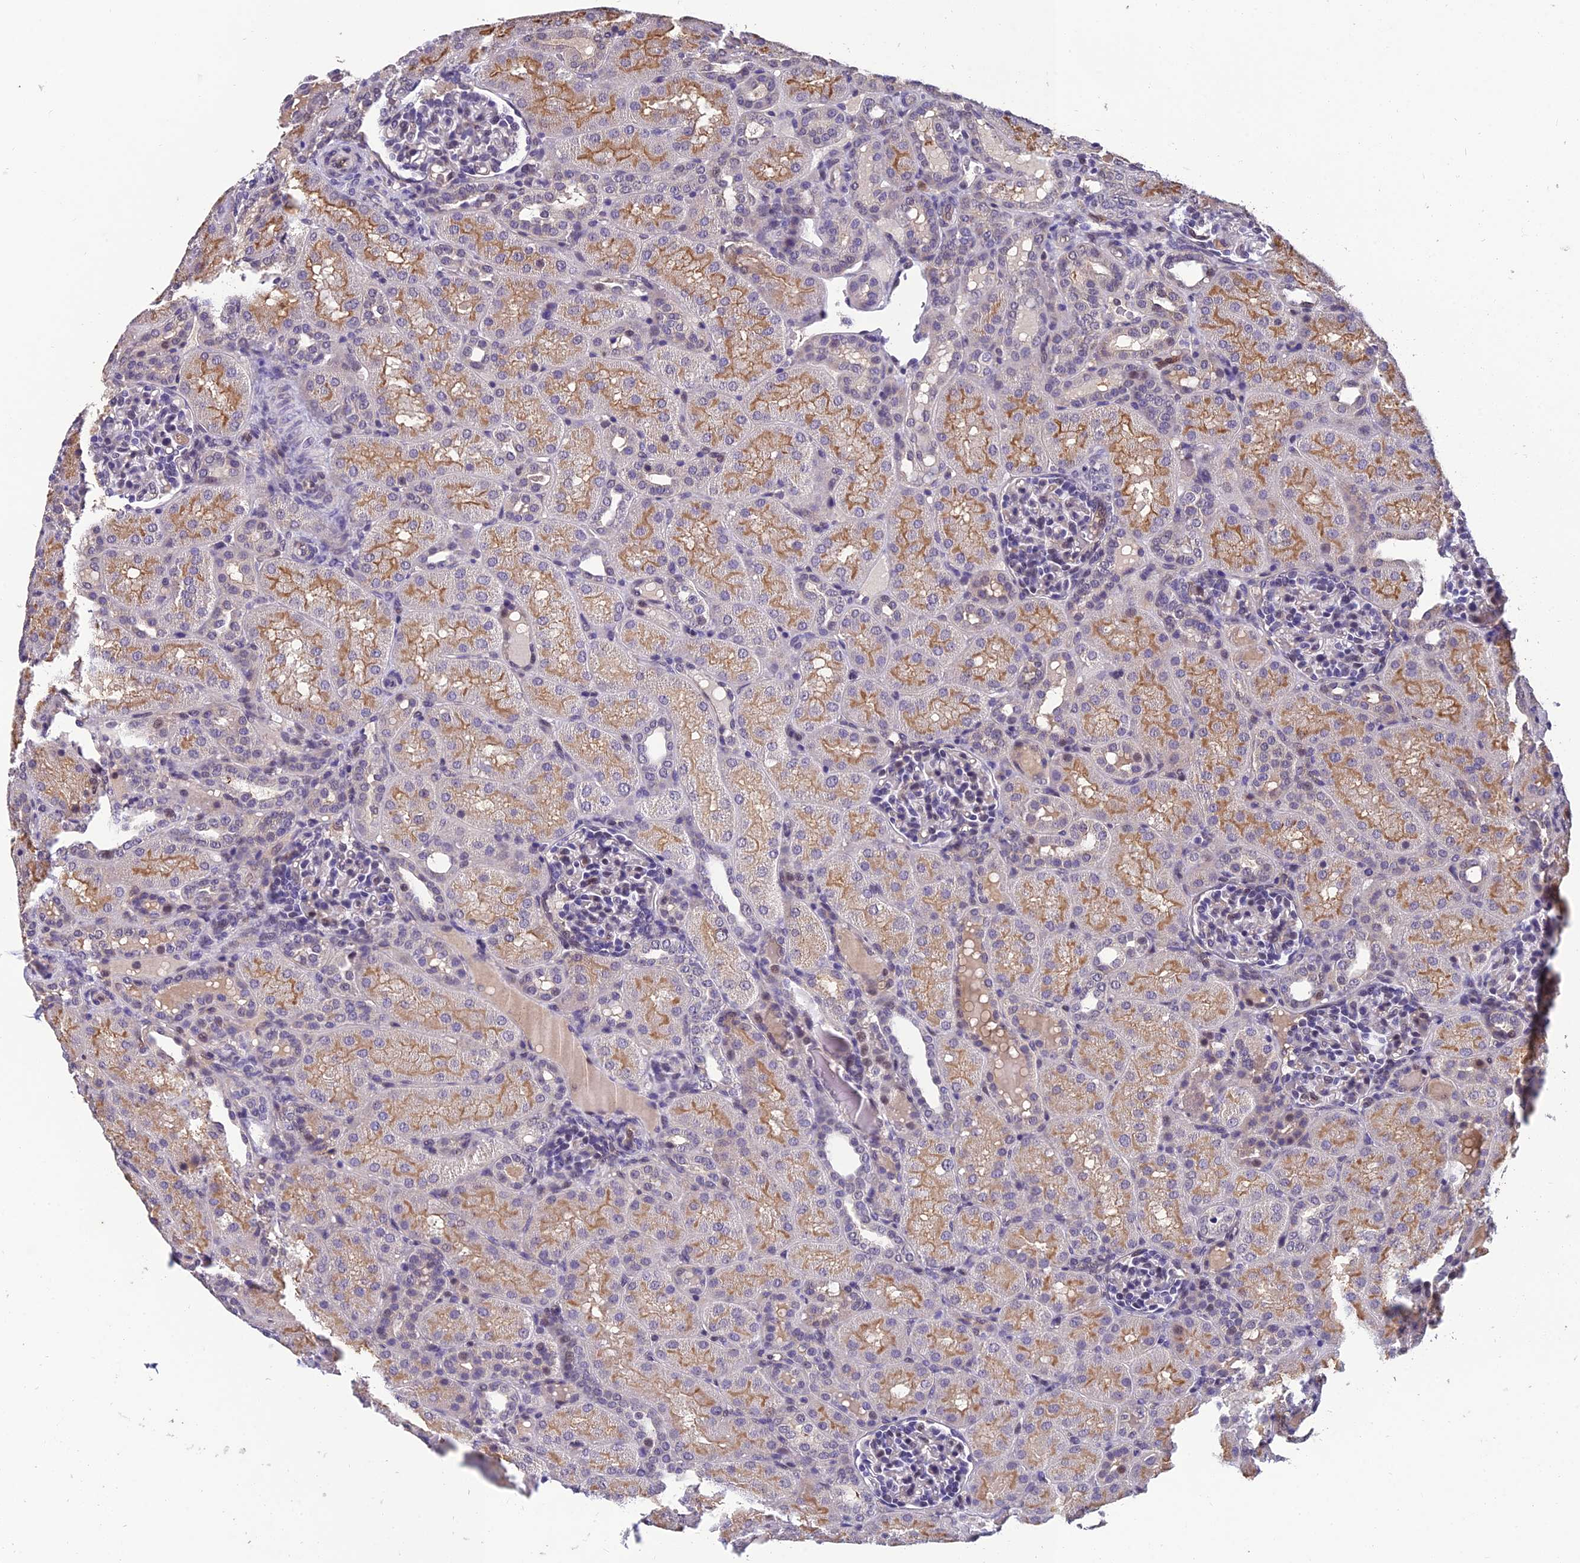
{"staining": {"intensity": "negative", "quantity": "none", "location": "none"}, "tissue": "kidney", "cell_type": "Cells in glomeruli", "image_type": "normal", "snomed": [{"axis": "morphology", "description": "Normal tissue, NOS"}, {"axis": "topography", "description": "Kidney"}], "caption": "IHC photomicrograph of benign kidney stained for a protein (brown), which demonstrates no staining in cells in glomeruli.", "gene": "GRWD1", "patient": {"sex": "male", "age": 1}}